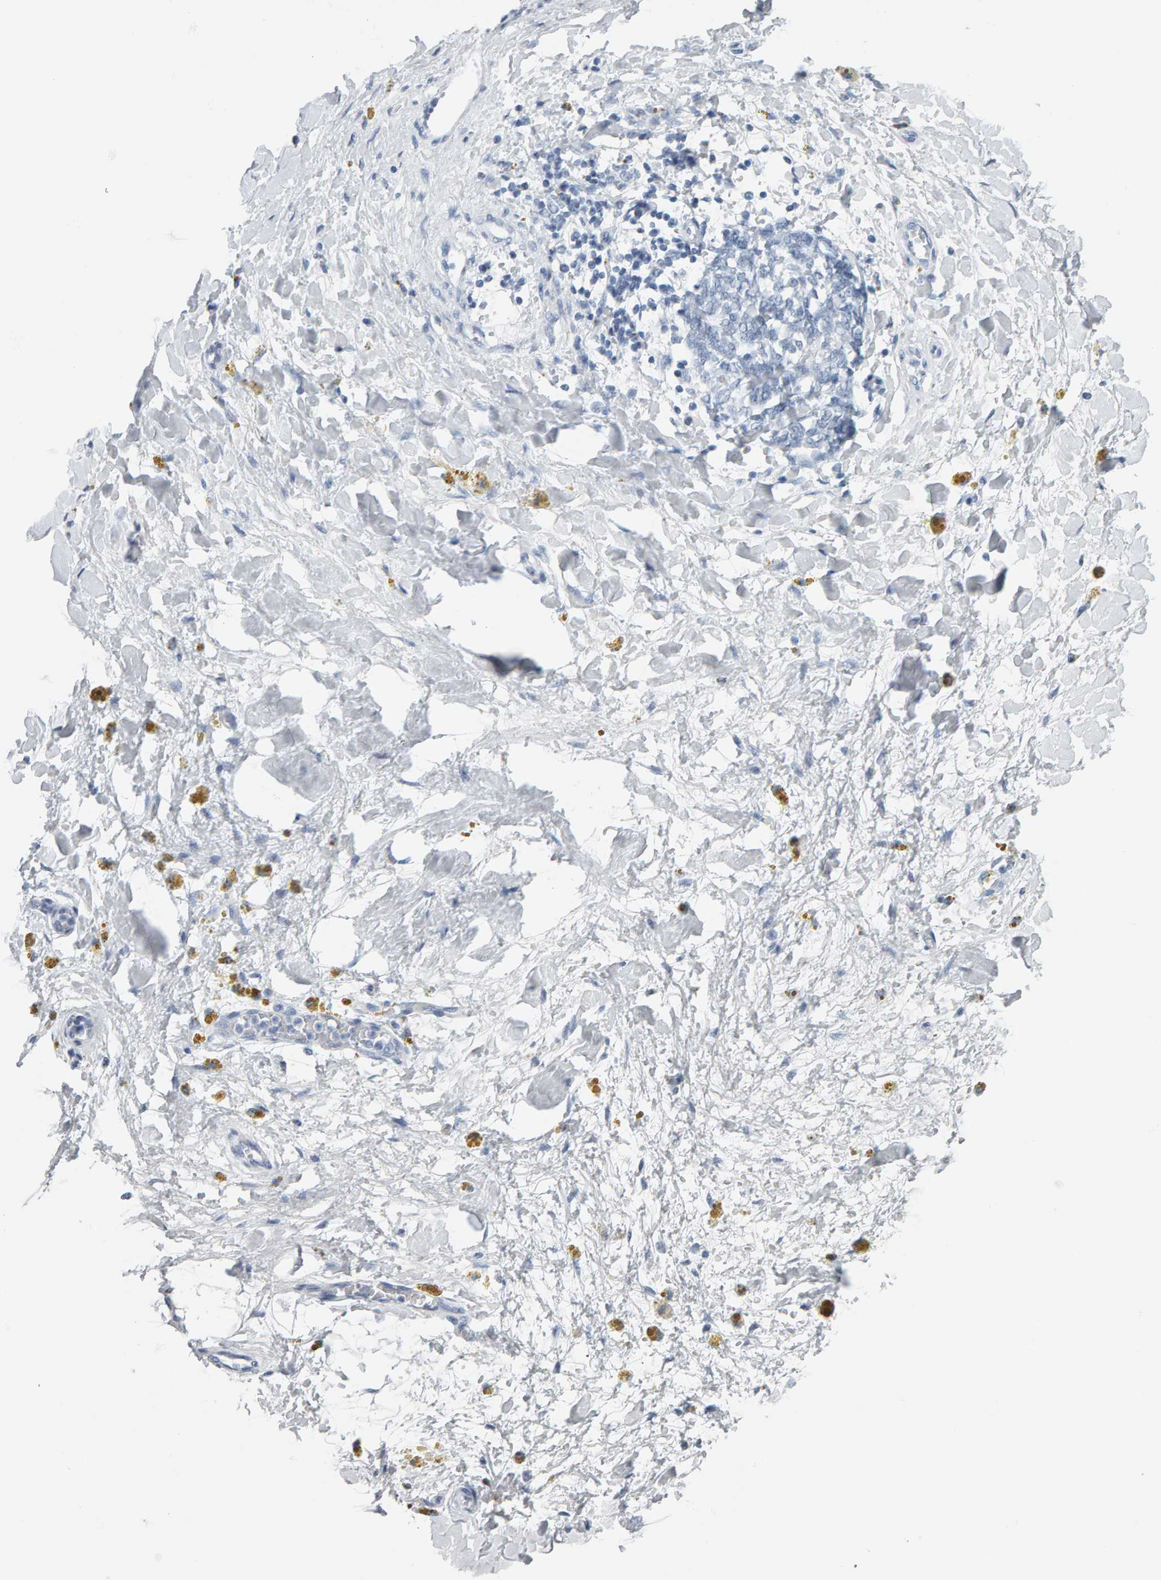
{"staining": {"intensity": "negative", "quantity": "none", "location": "none"}, "tissue": "adipose tissue", "cell_type": "Adipocytes", "image_type": "normal", "snomed": [{"axis": "morphology", "description": "Normal tissue, NOS"}, {"axis": "topography", "description": "Kidney"}, {"axis": "topography", "description": "Peripheral nerve tissue"}], "caption": "DAB immunohistochemical staining of unremarkable adipose tissue demonstrates no significant staining in adipocytes.", "gene": "SPACA3", "patient": {"sex": "male", "age": 7}}